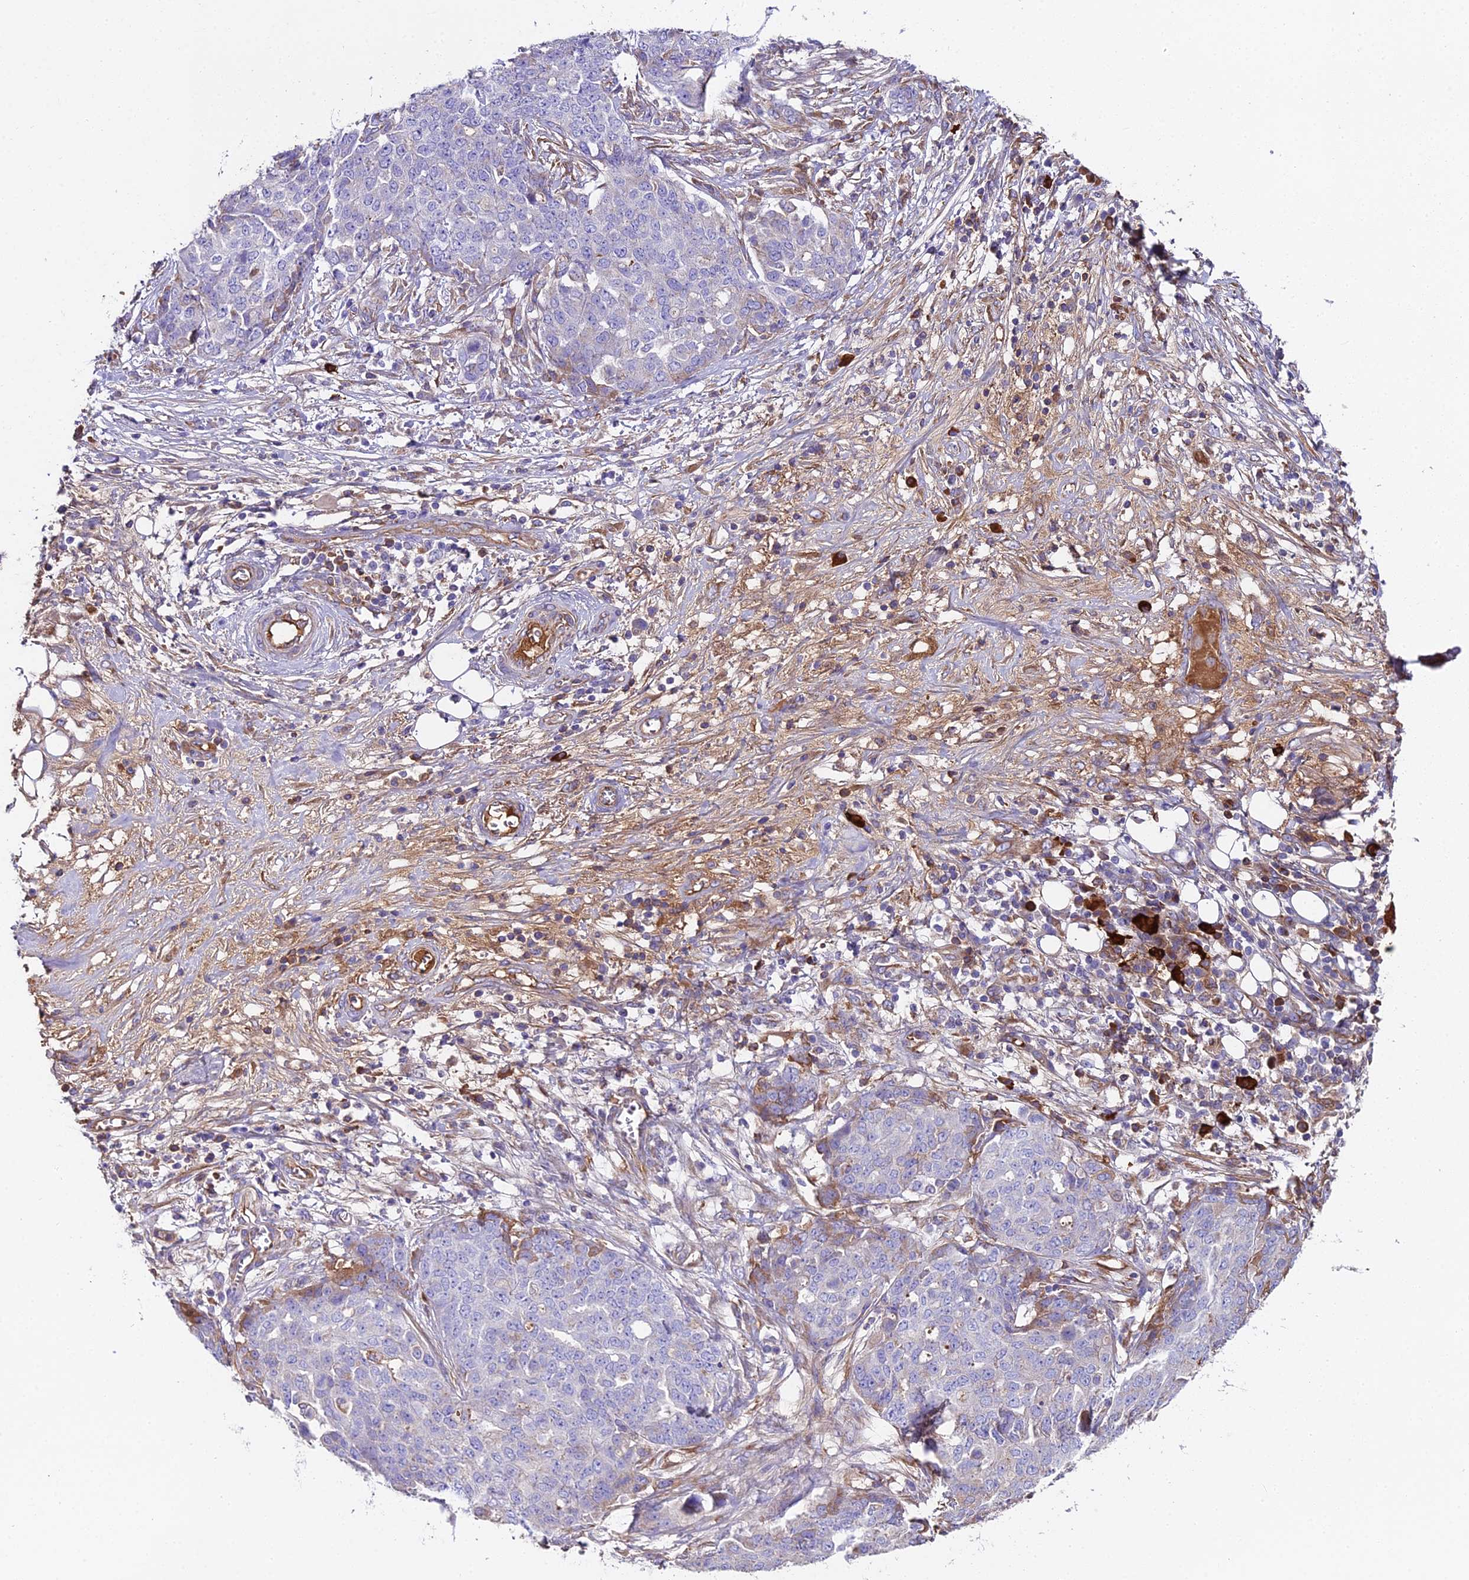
{"staining": {"intensity": "negative", "quantity": "none", "location": "none"}, "tissue": "ovarian cancer", "cell_type": "Tumor cells", "image_type": "cancer", "snomed": [{"axis": "morphology", "description": "Cystadenocarcinoma, serous, NOS"}, {"axis": "topography", "description": "Soft tissue"}, {"axis": "topography", "description": "Ovary"}], "caption": "This is a photomicrograph of IHC staining of ovarian cancer, which shows no staining in tumor cells. (DAB (3,3'-diaminobenzidine) immunohistochemistry (IHC) with hematoxylin counter stain).", "gene": "BEX4", "patient": {"sex": "female", "age": 57}}